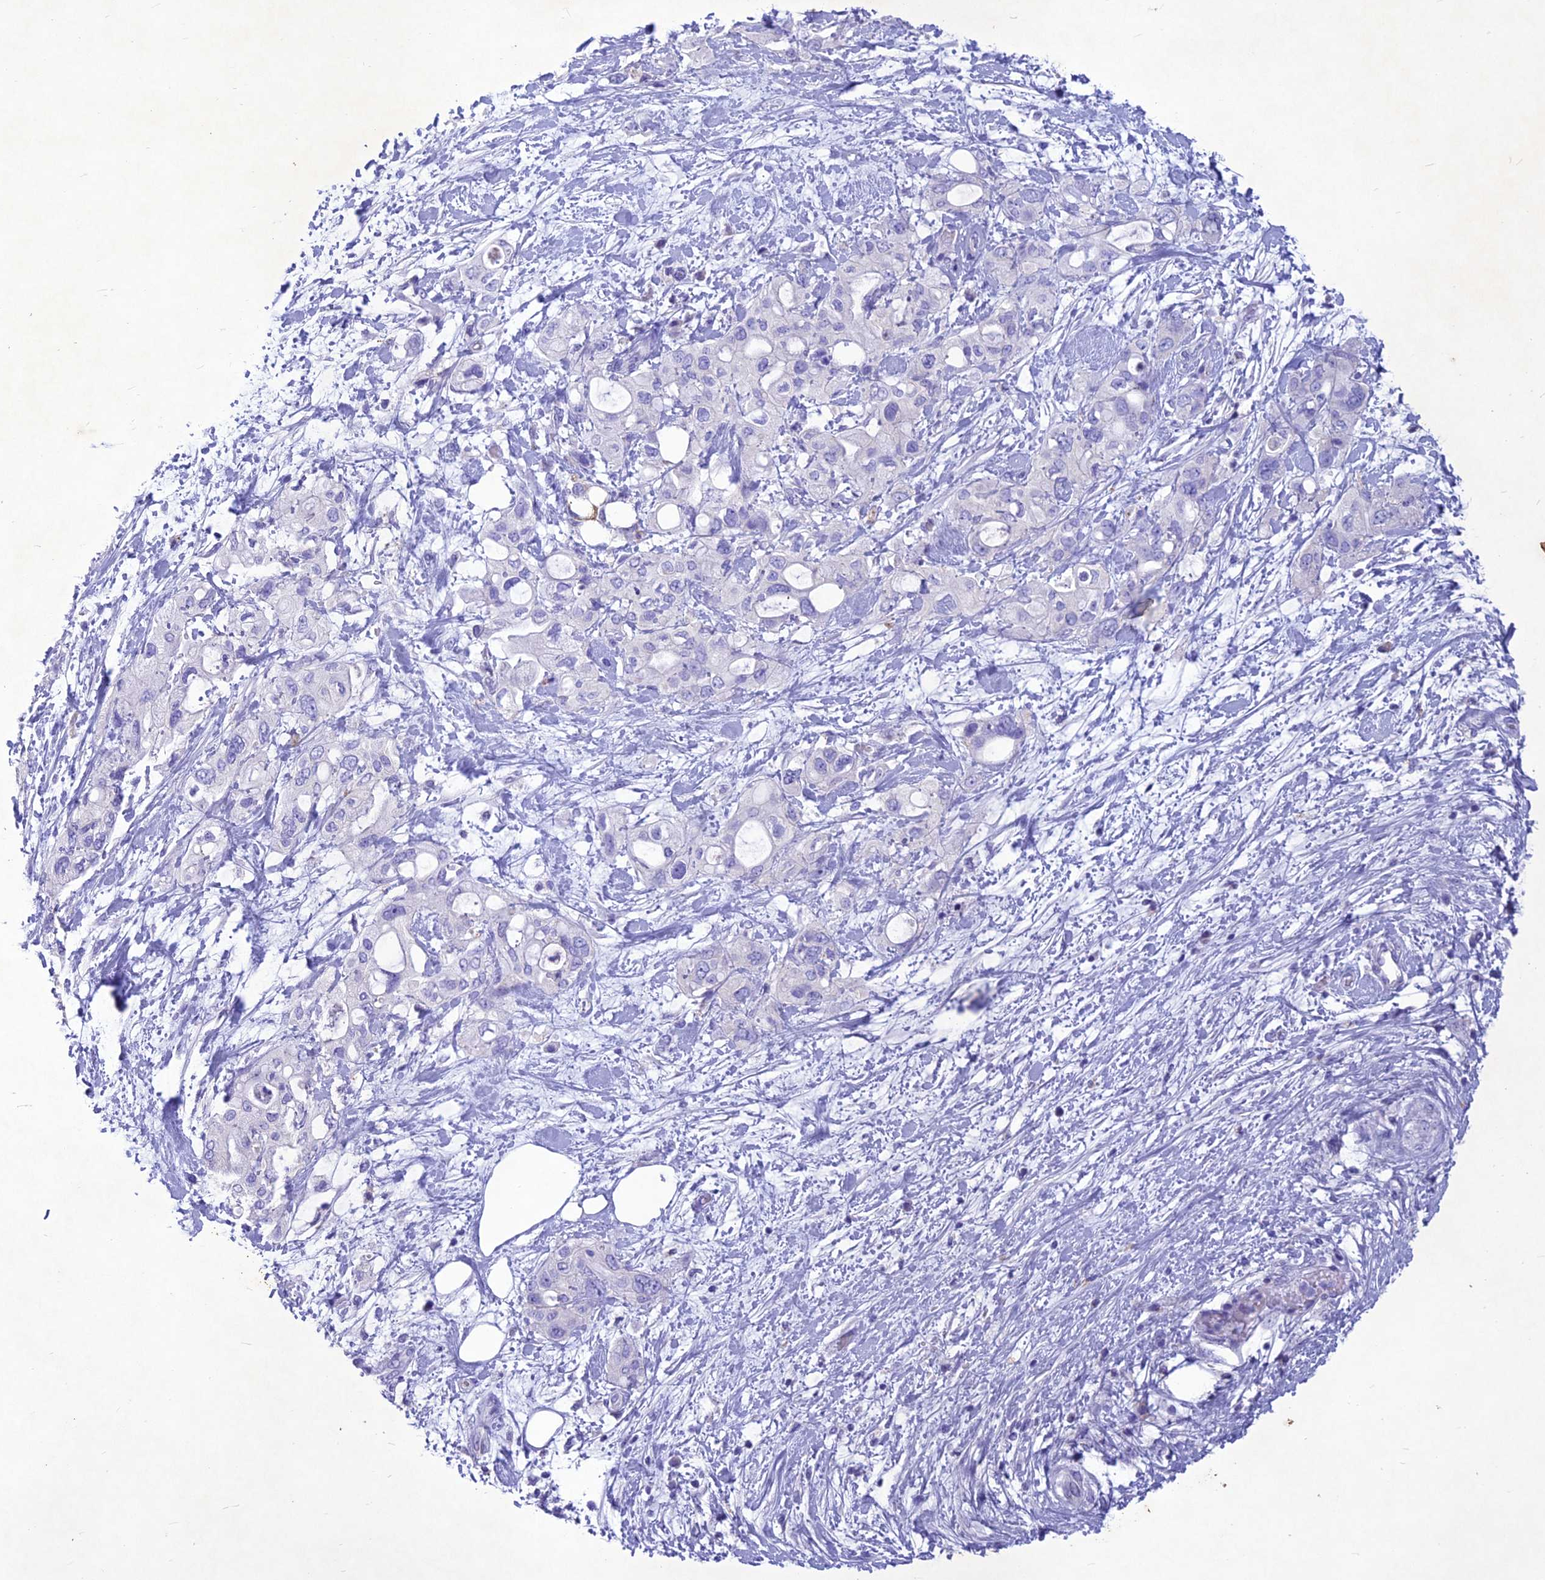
{"staining": {"intensity": "negative", "quantity": "none", "location": "none"}, "tissue": "pancreatic cancer", "cell_type": "Tumor cells", "image_type": "cancer", "snomed": [{"axis": "morphology", "description": "Inflammation, NOS"}, {"axis": "morphology", "description": "Adenocarcinoma, NOS"}, {"axis": "topography", "description": "Pancreas"}], "caption": "The IHC micrograph has no significant expression in tumor cells of pancreatic cancer (adenocarcinoma) tissue.", "gene": "IFT172", "patient": {"sex": "female", "age": 56}}